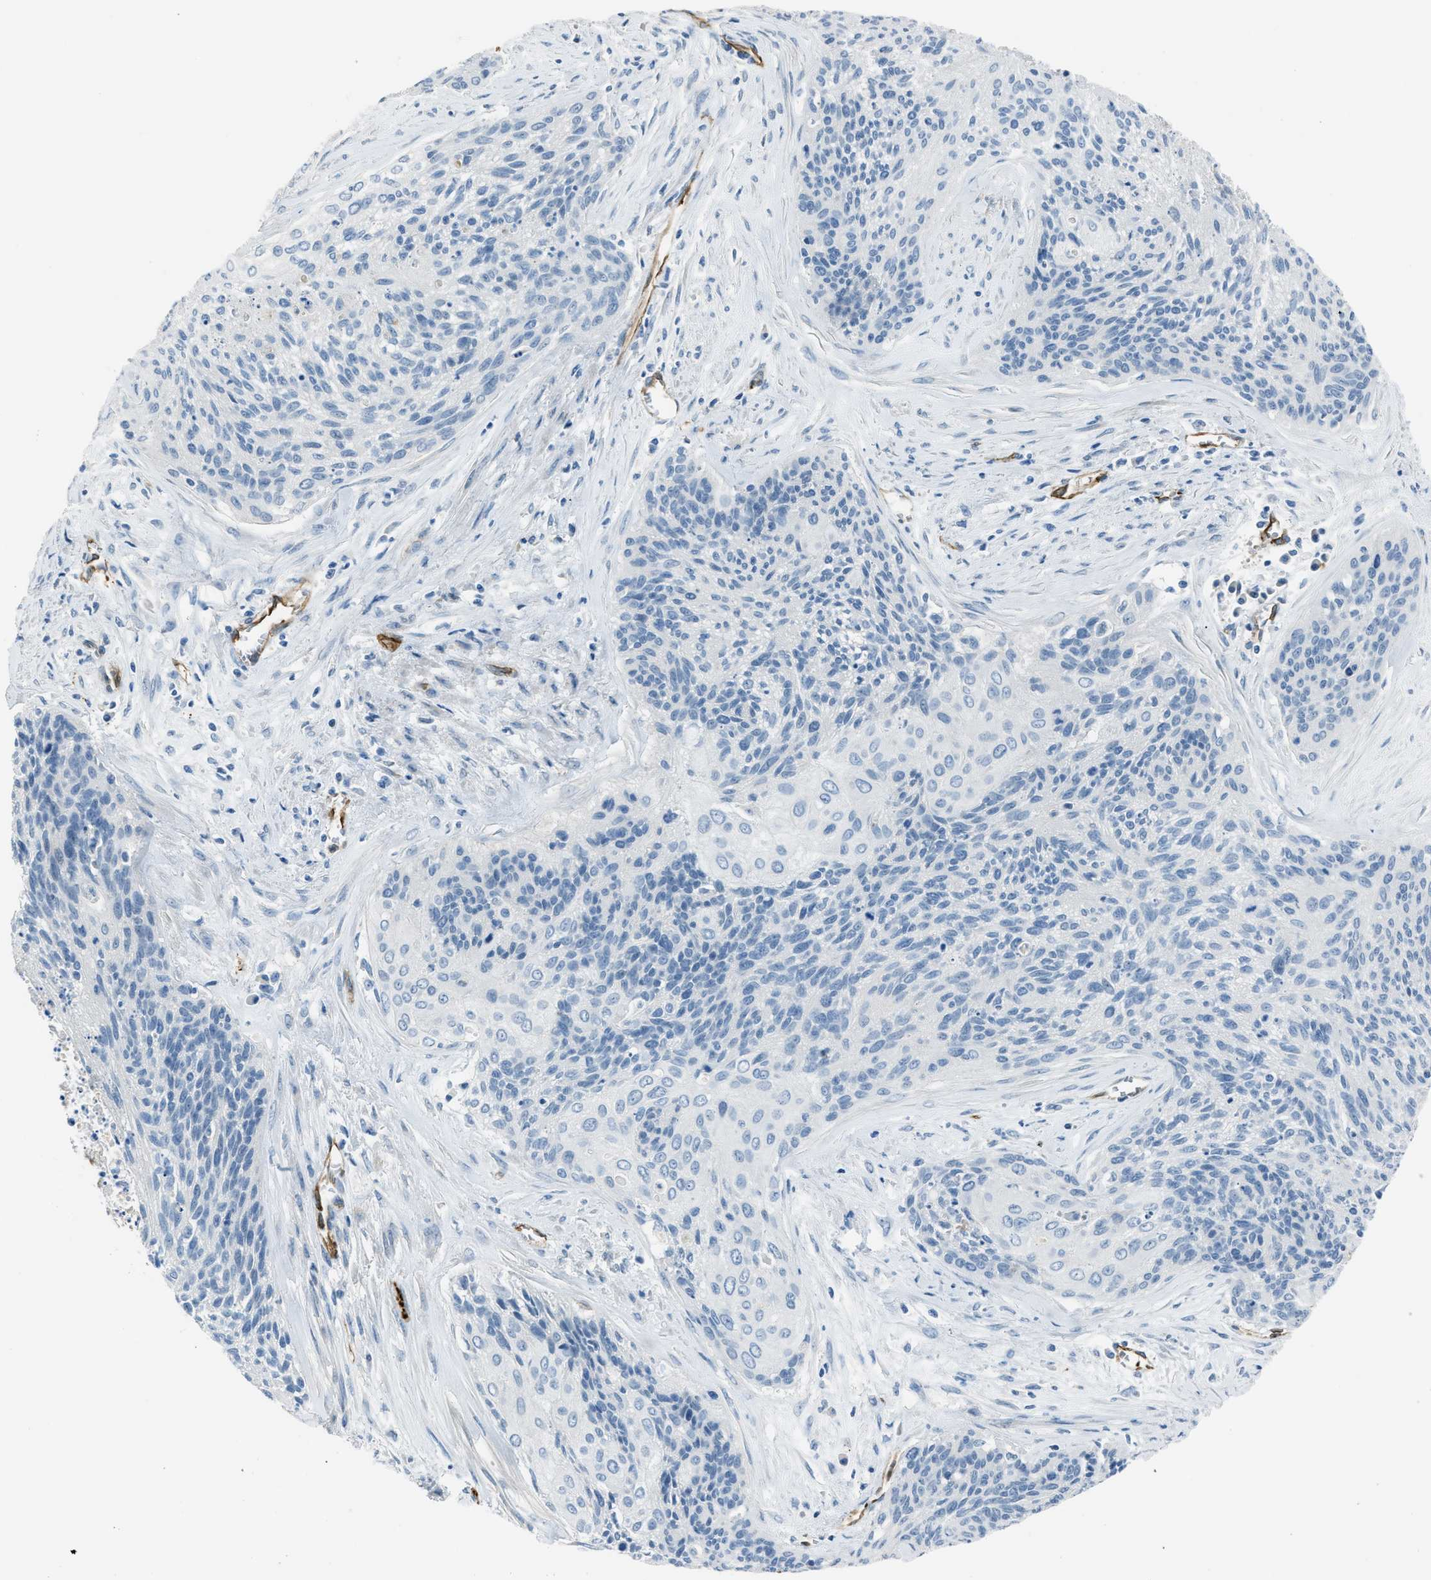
{"staining": {"intensity": "negative", "quantity": "none", "location": "none"}, "tissue": "cervical cancer", "cell_type": "Tumor cells", "image_type": "cancer", "snomed": [{"axis": "morphology", "description": "Squamous cell carcinoma, NOS"}, {"axis": "topography", "description": "Cervix"}], "caption": "There is no significant staining in tumor cells of squamous cell carcinoma (cervical).", "gene": "SLC22A15", "patient": {"sex": "female", "age": 55}}